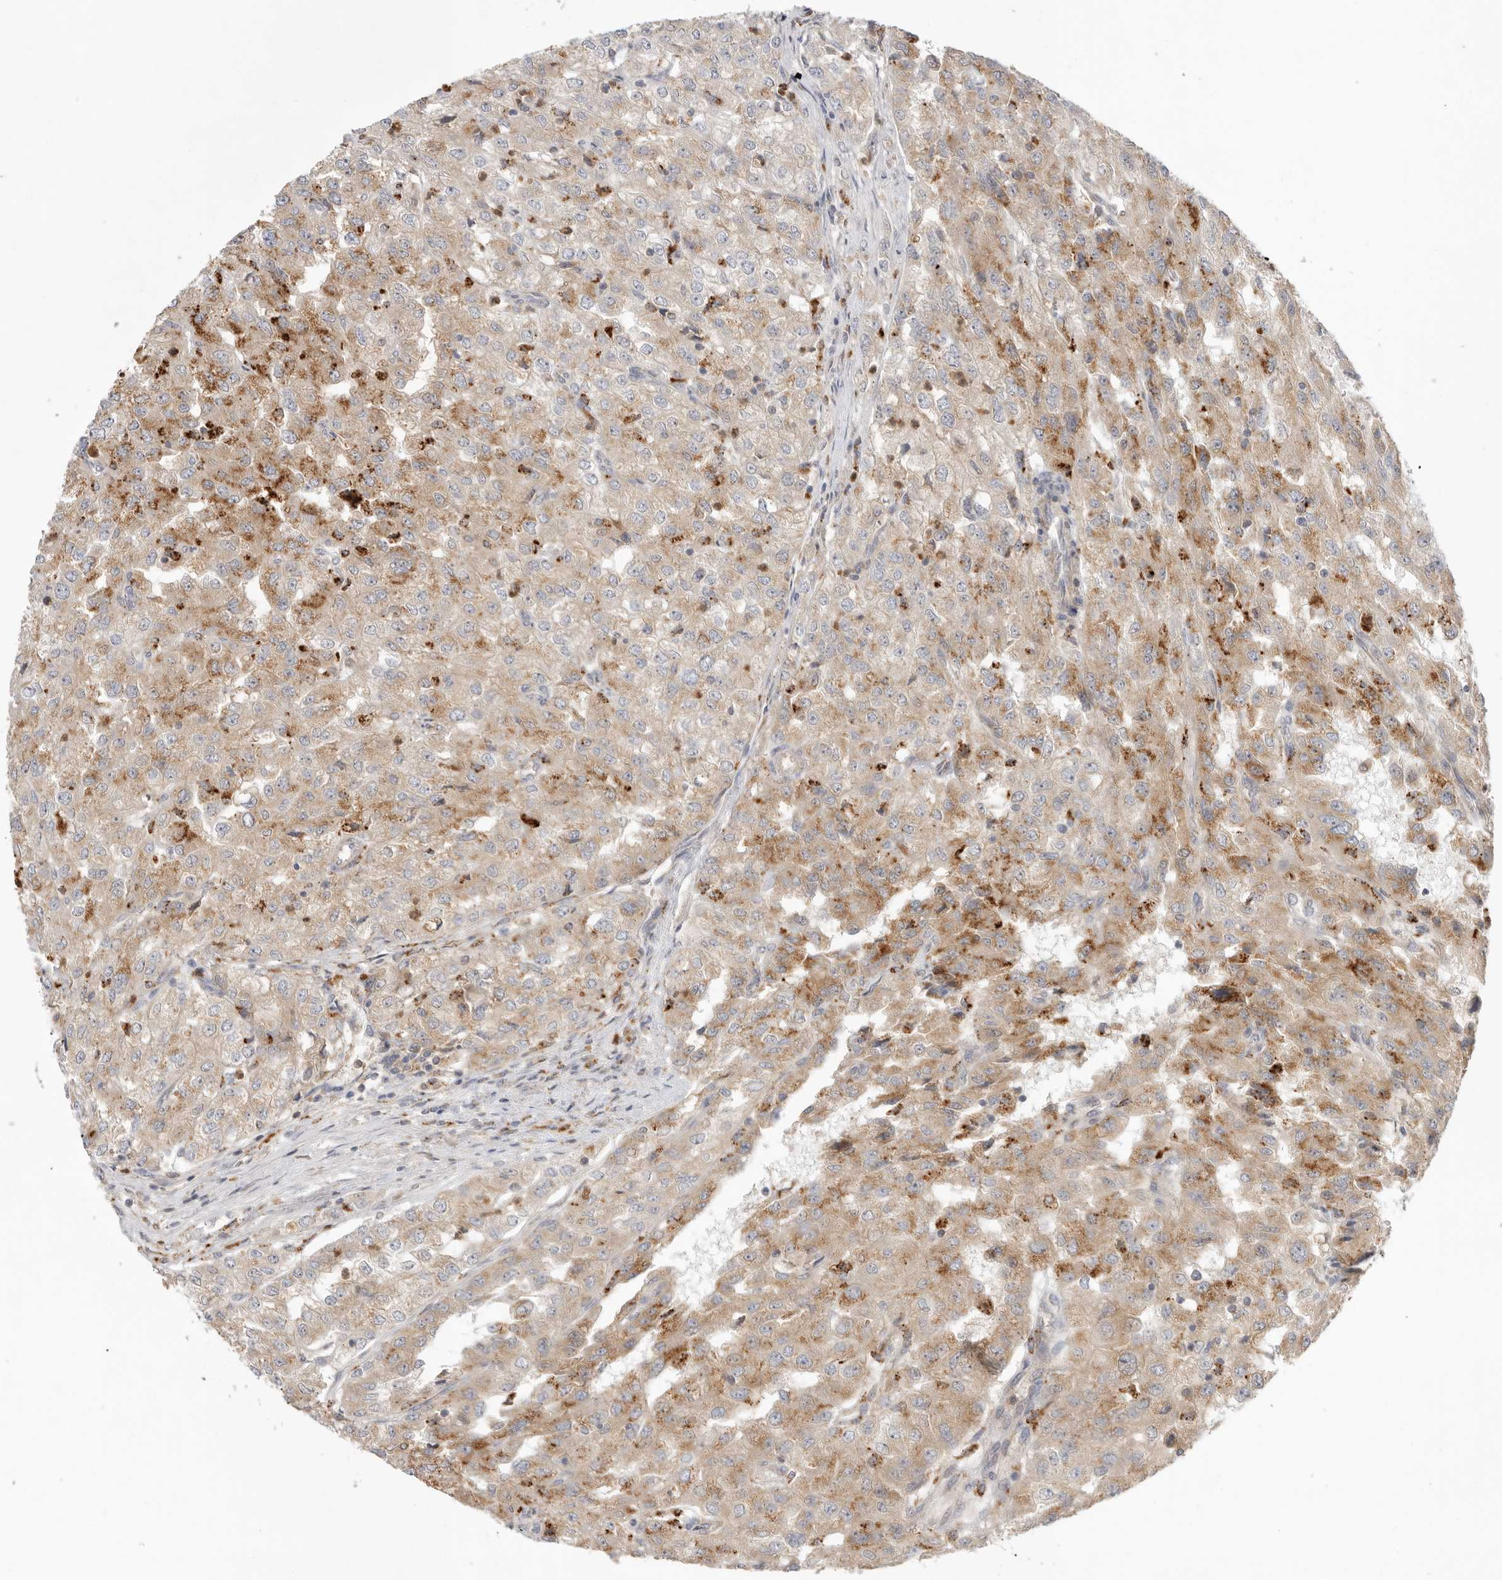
{"staining": {"intensity": "moderate", "quantity": ">75%", "location": "cytoplasmic/membranous"}, "tissue": "renal cancer", "cell_type": "Tumor cells", "image_type": "cancer", "snomed": [{"axis": "morphology", "description": "Adenocarcinoma, NOS"}, {"axis": "topography", "description": "Kidney"}], "caption": "Human renal adenocarcinoma stained for a protein (brown) exhibits moderate cytoplasmic/membranous positive expression in about >75% of tumor cells.", "gene": "GNE", "patient": {"sex": "female", "age": 54}}